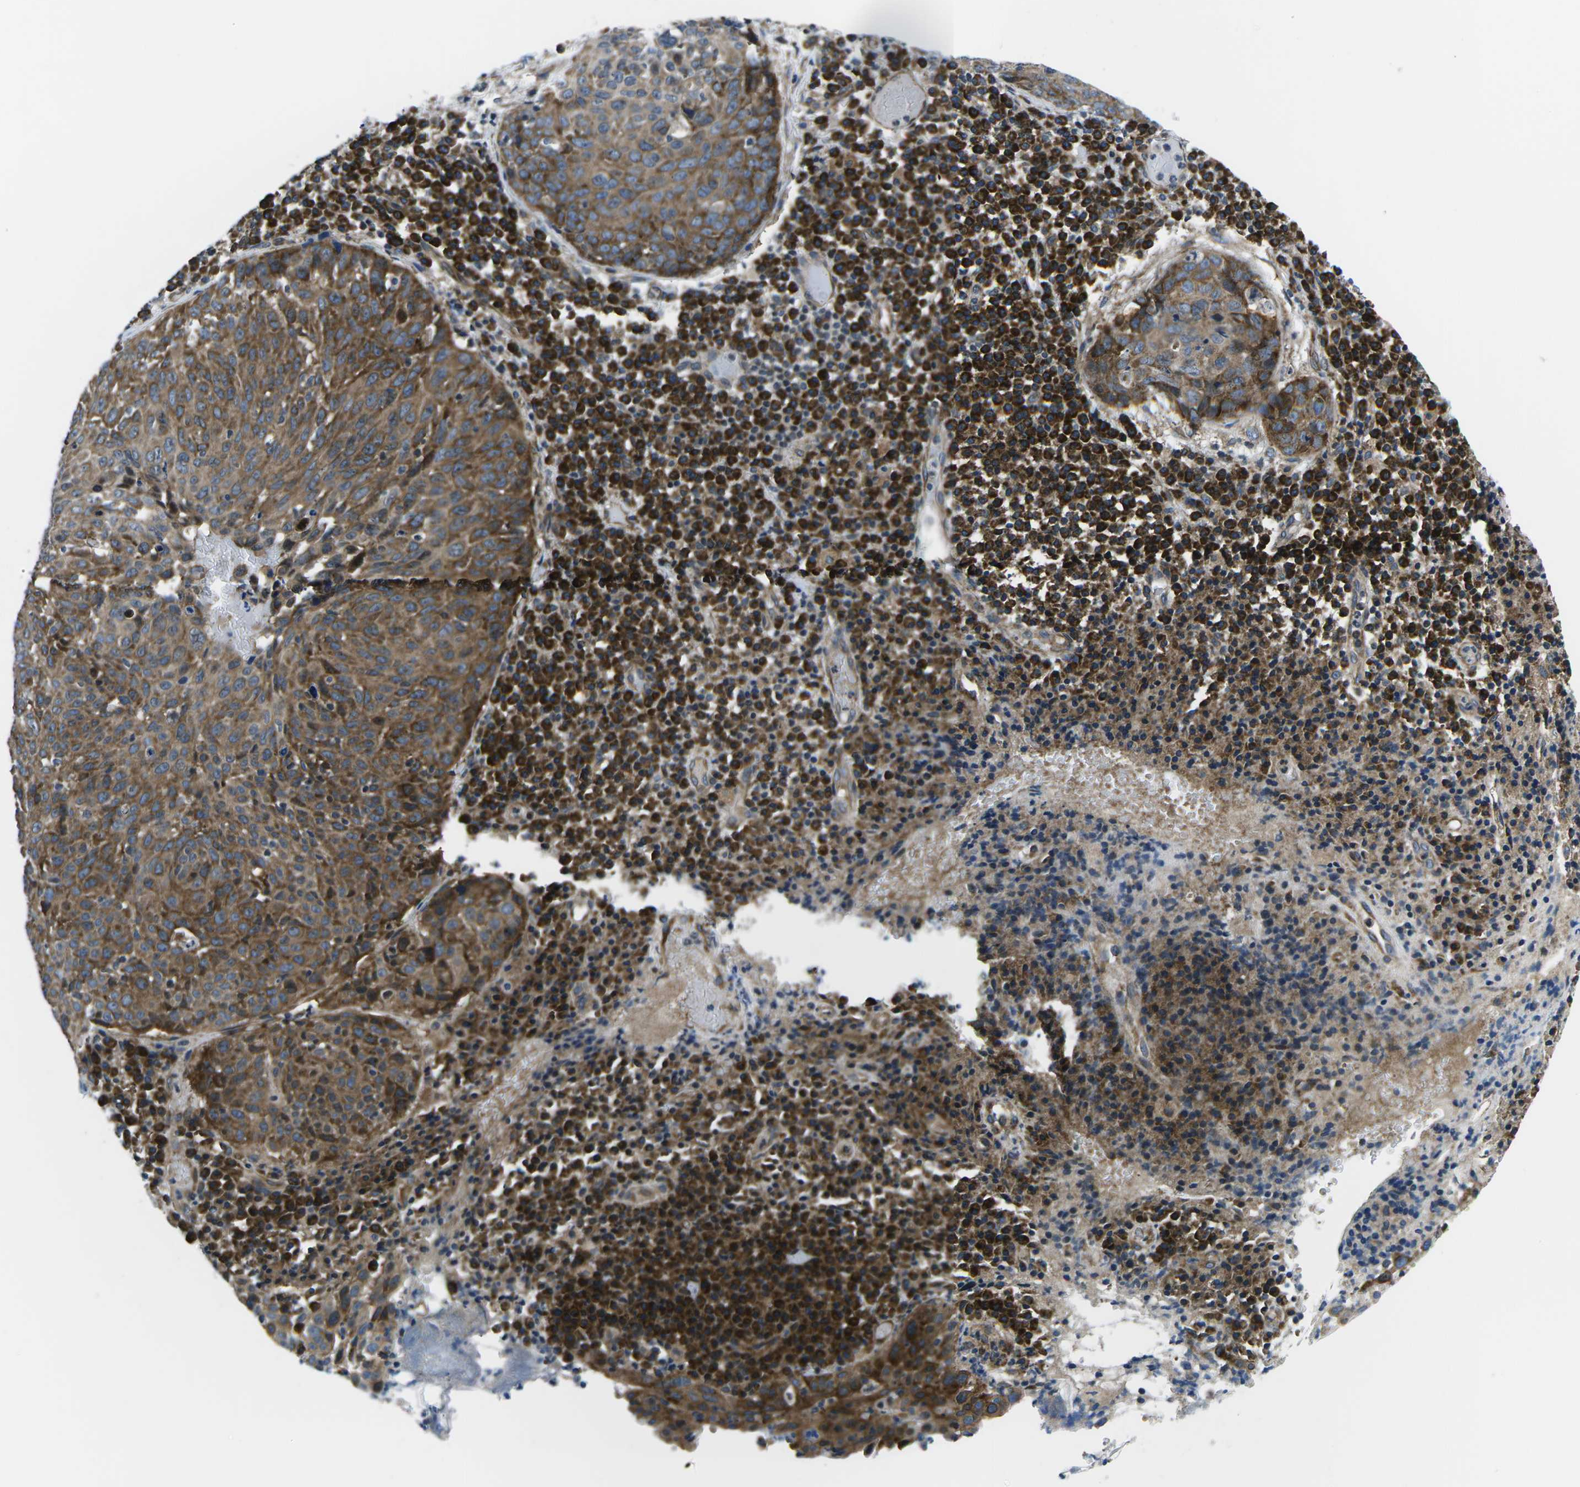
{"staining": {"intensity": "moderate", "quantity": ">75%", "location": "cytoplasmic/membranous"}, "tissue": "skin cancer", "cell_type": "Tumor cells", "image_type": "cancer", "snomed": [{"axis": "morphology", "description": "Squamous cell carcinoma in situ, NOS"}, {"axis": "morphology", "description": "Squamous cell carcinoma, NOS"}, {"axis": "topography", "description": "Skin"}], "caption": "Human skin cancer (squamous cell carcinoma in situ) stained with a protein marker reveals moderate staining in tumor cells.", "gene": "EIF4E", "patient": {"sex": "male", "age": 93}}